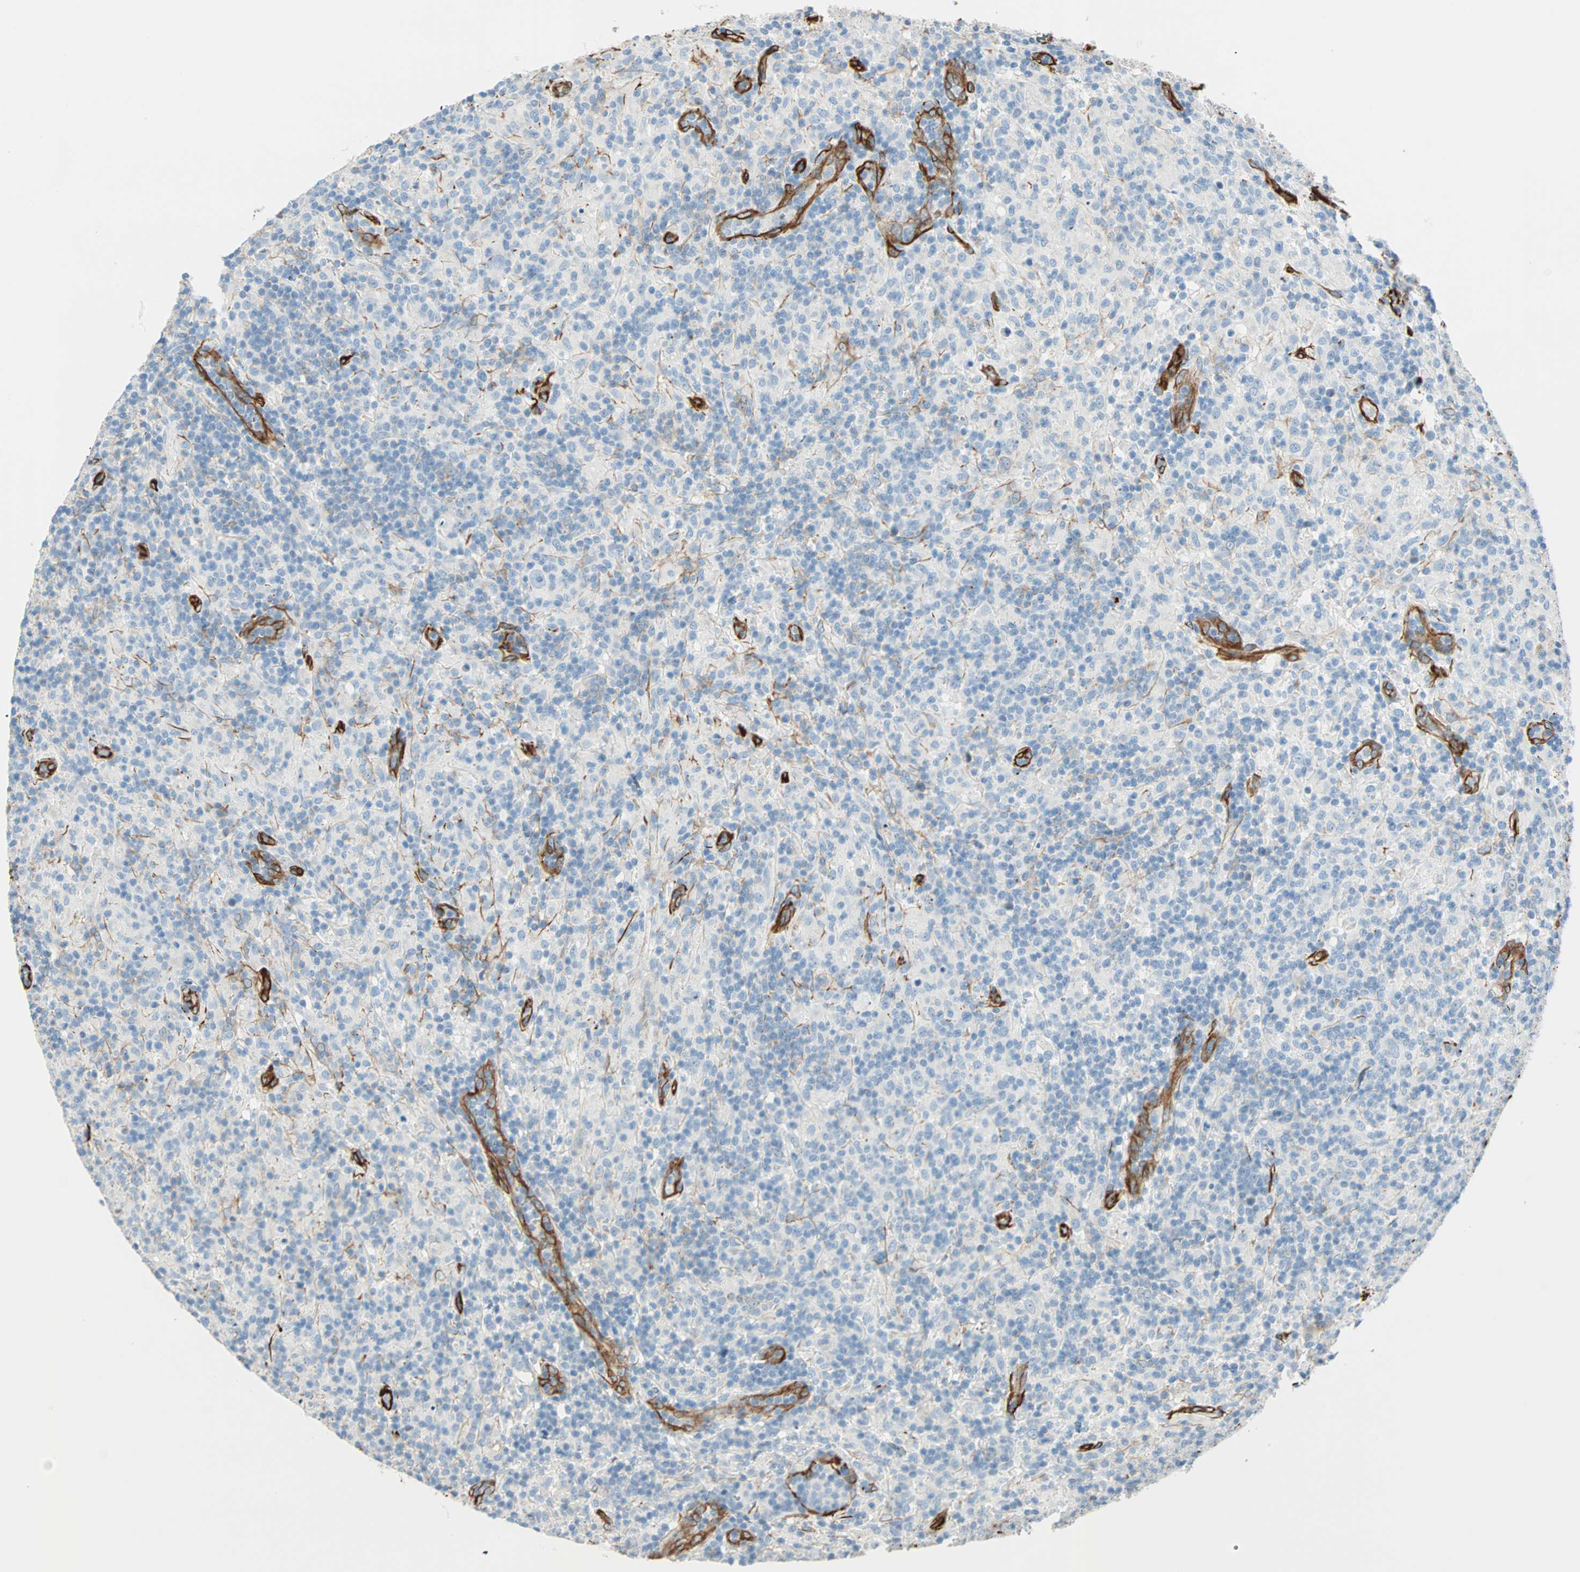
{"staining": {"intensity": "negative", "quantity": "none", "location": "none"}, "tissue": "lymphoma", "cell_type": "Tumor cells", "image_type": "cancer", "snomed": [{"axis": "morphology", "description": "Hodgkin's disease, NOS"}, {"axis": "topography", "description": "Lymph node"}], "caption": "An image of human lymphoma is negative for staining in tumor cells.", "gene": "NES", "patient": {"sex": "male", "age": 70}}